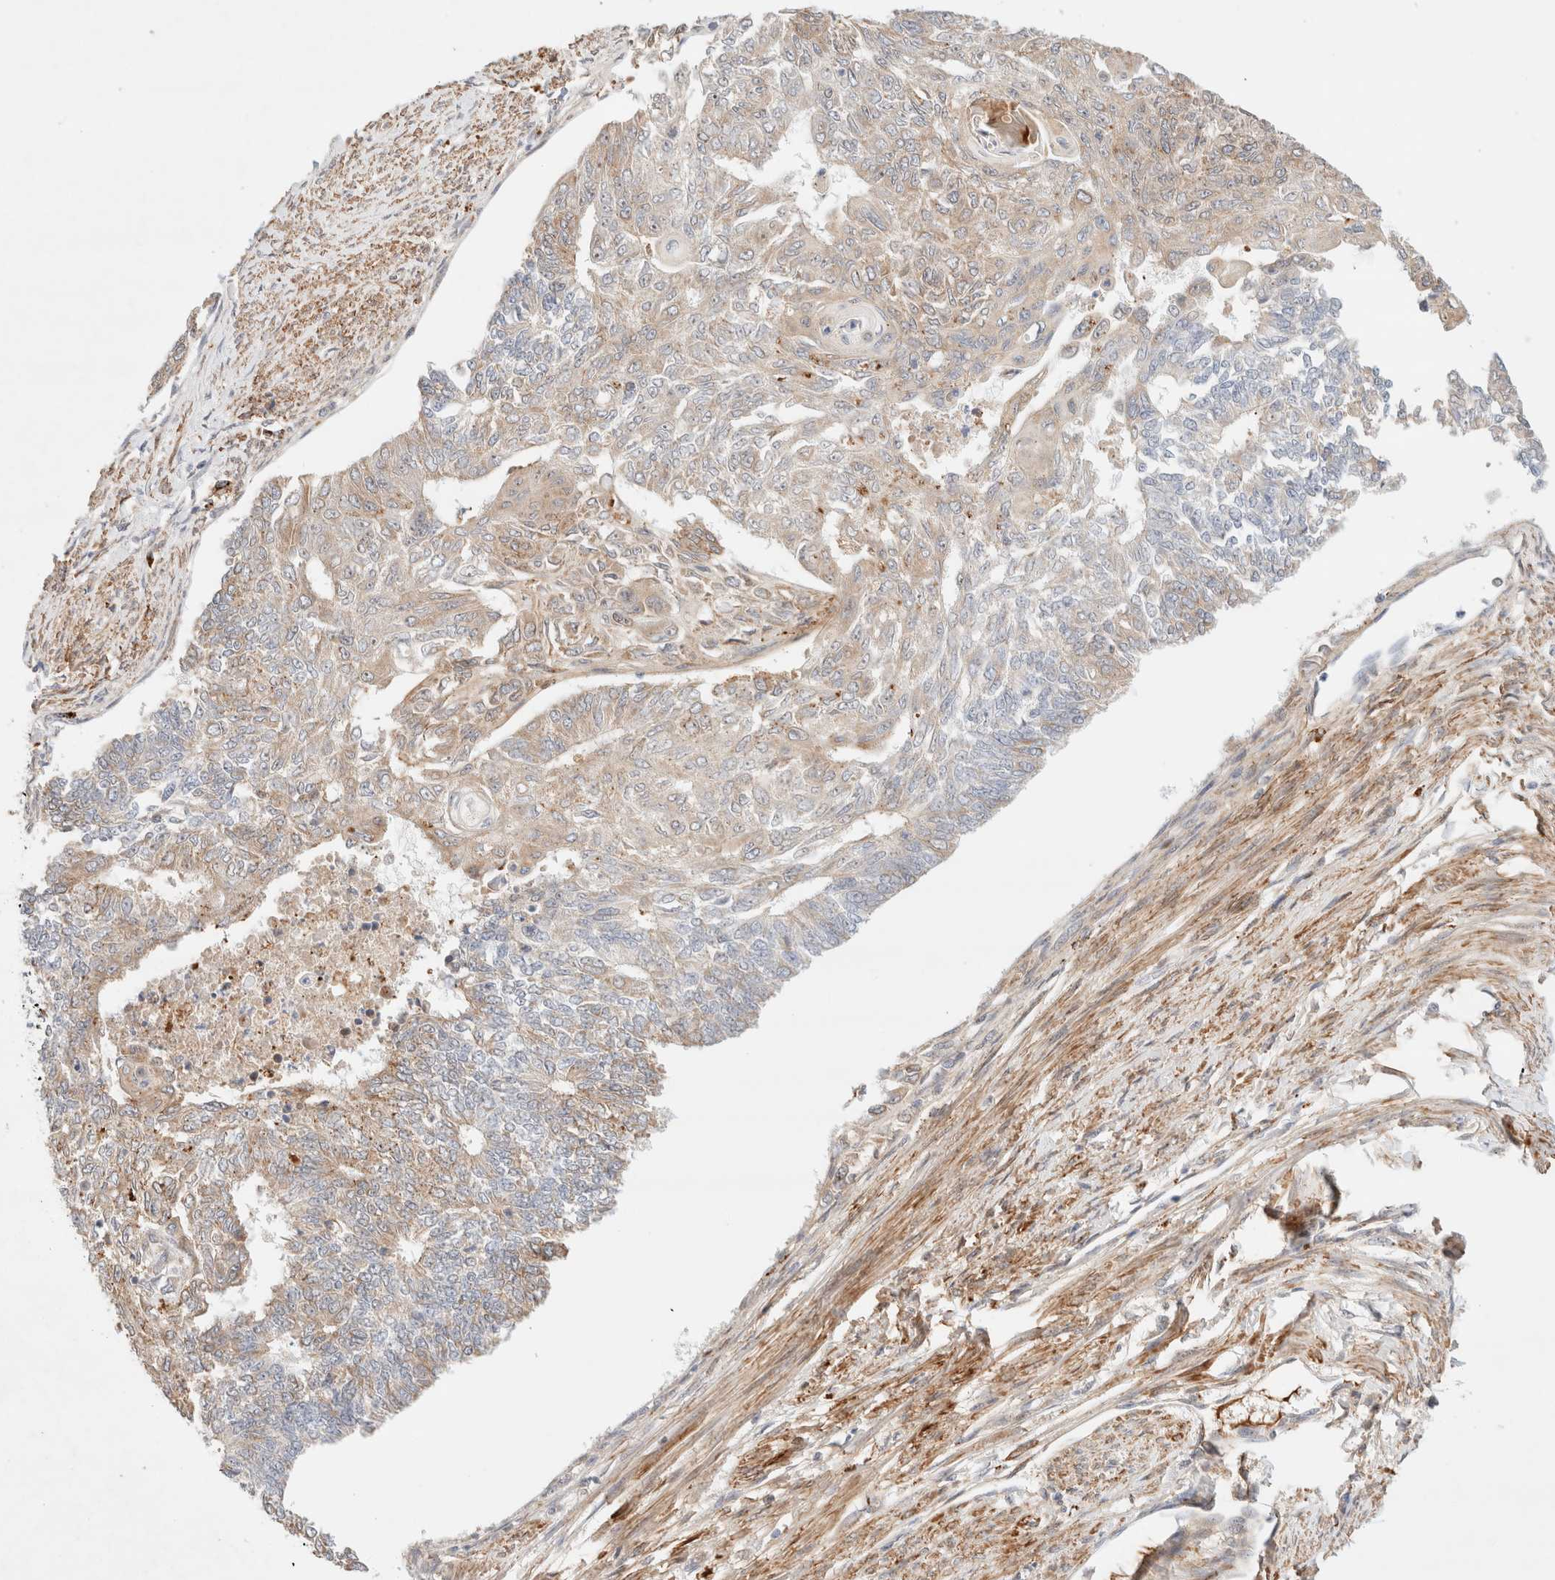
{"staining": {"intensity": "weak", "quantity": ">75%", "location": "cytoplasmic/membranous"}, "tissue": "endometrial cancer", "cell_type": "Tumor cells", "image_type": "cancer", "snomed": [{"axis": "morphology", "description": "Adenocarcinoma, NOS"}, {"axis": "topography", "description": "Endometrium"}], "caption": "Endometrial adenocarcinoma stained for a protein shows weak cytoplasmic/membranous positivity in tumor cells.", "gene": "RRP15", "patient": {"sex": "female", "age": 32}}